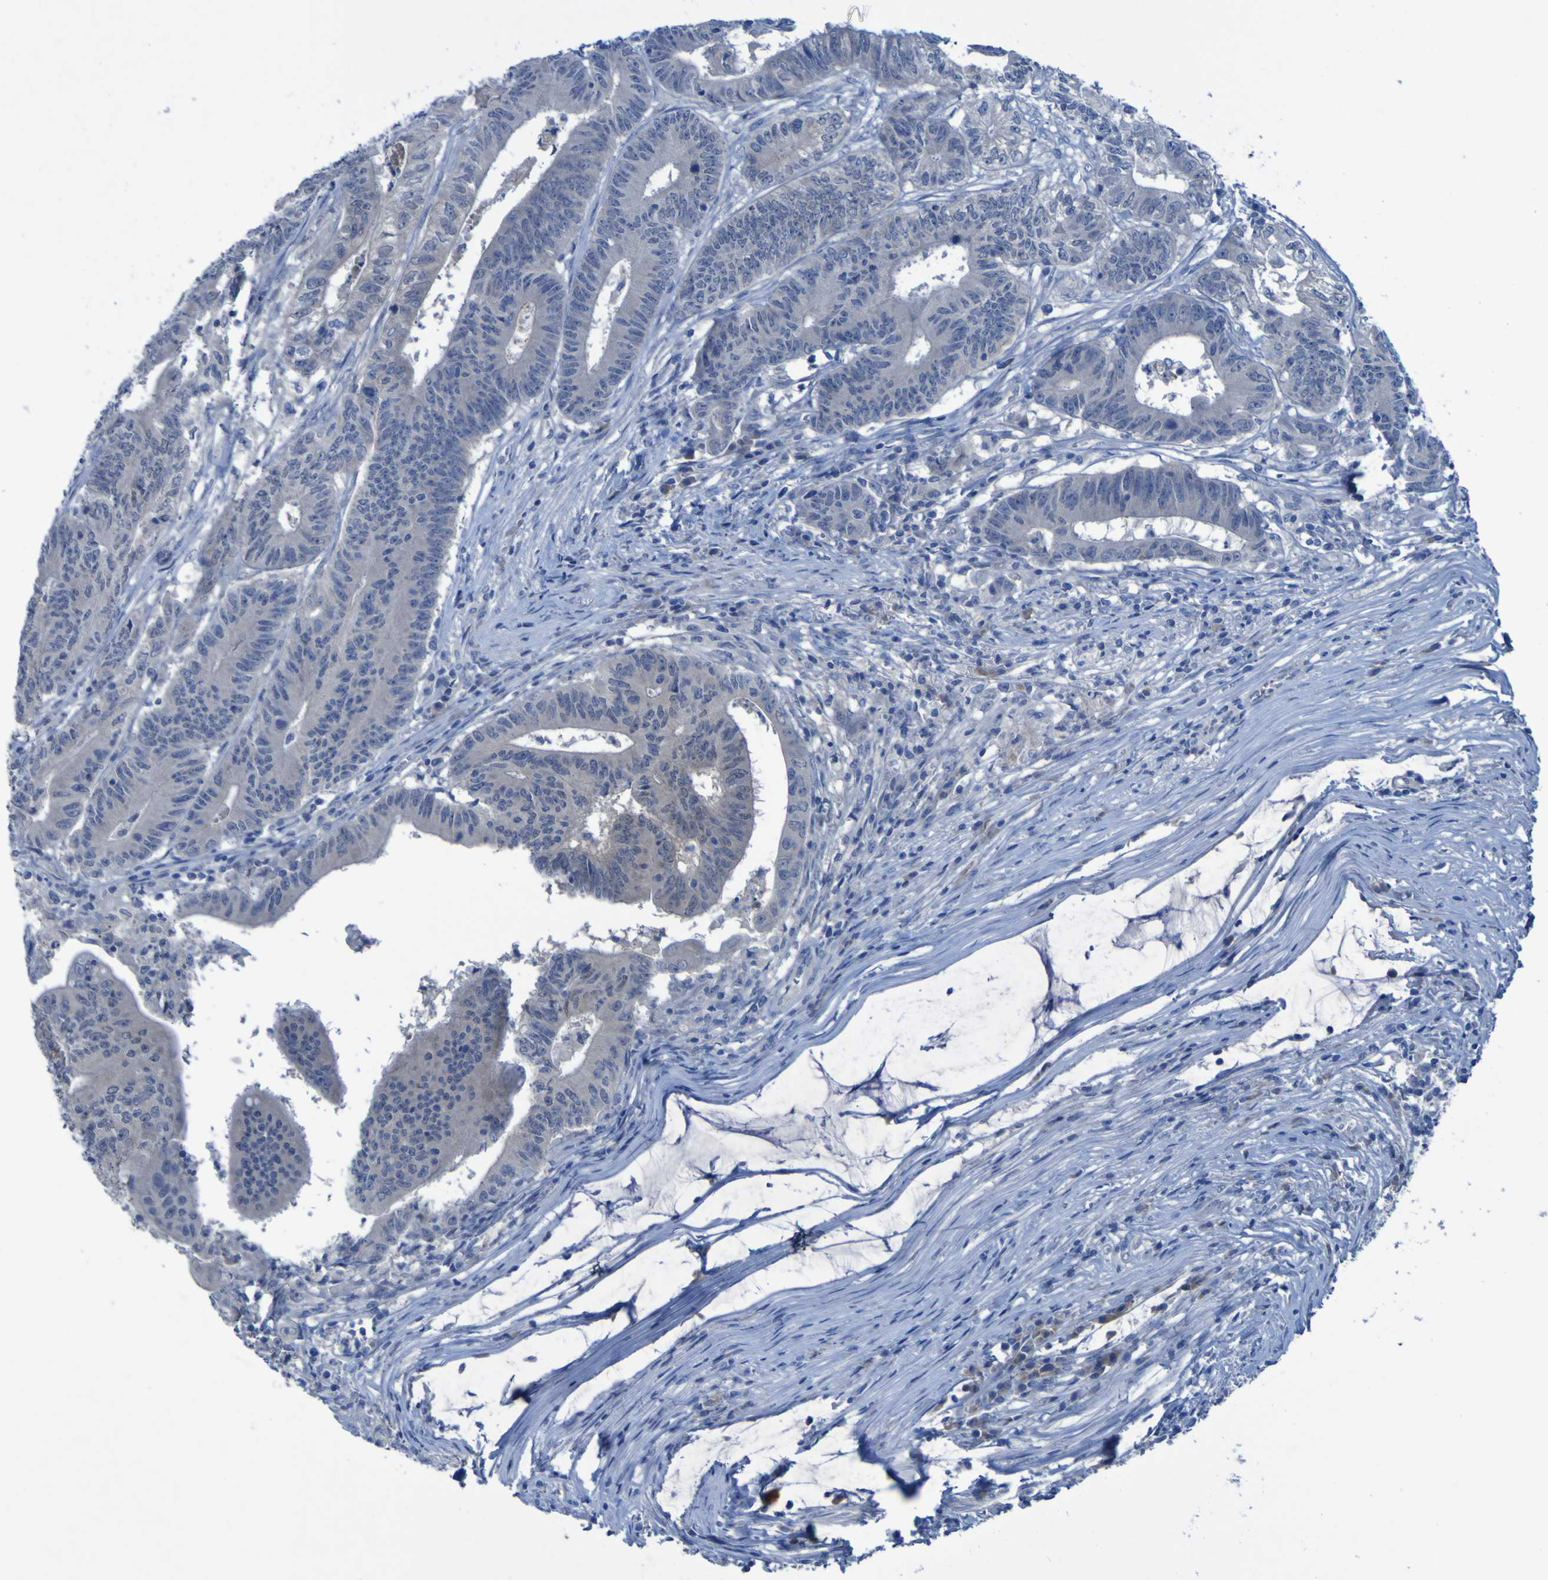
{"staining": {"intensity": "negative", "quantity": "none", "location": "none"}, "tissue": "colorectal cancer", "cell_type": "Tumor cells", "image_type": "cancer", "snomed": [{"axis": "morphology", "description": "Adenocarcinoma, NOS"}, {"axis": "topography", "description": "Colon"}], "caption": "DAB (3,3'-diaminobenzidine) immunohistochemical staining of human colorectal adenocarcinoma shows no significant positivity in tumor cells. The staining was performed using DAB to visualize the protein expression in brown, while the nuclei were stained in blue with hematoxylin (Magnification: 20x).", "gene": "SGK2", "patient": {"sex": "male", "age": 45}}